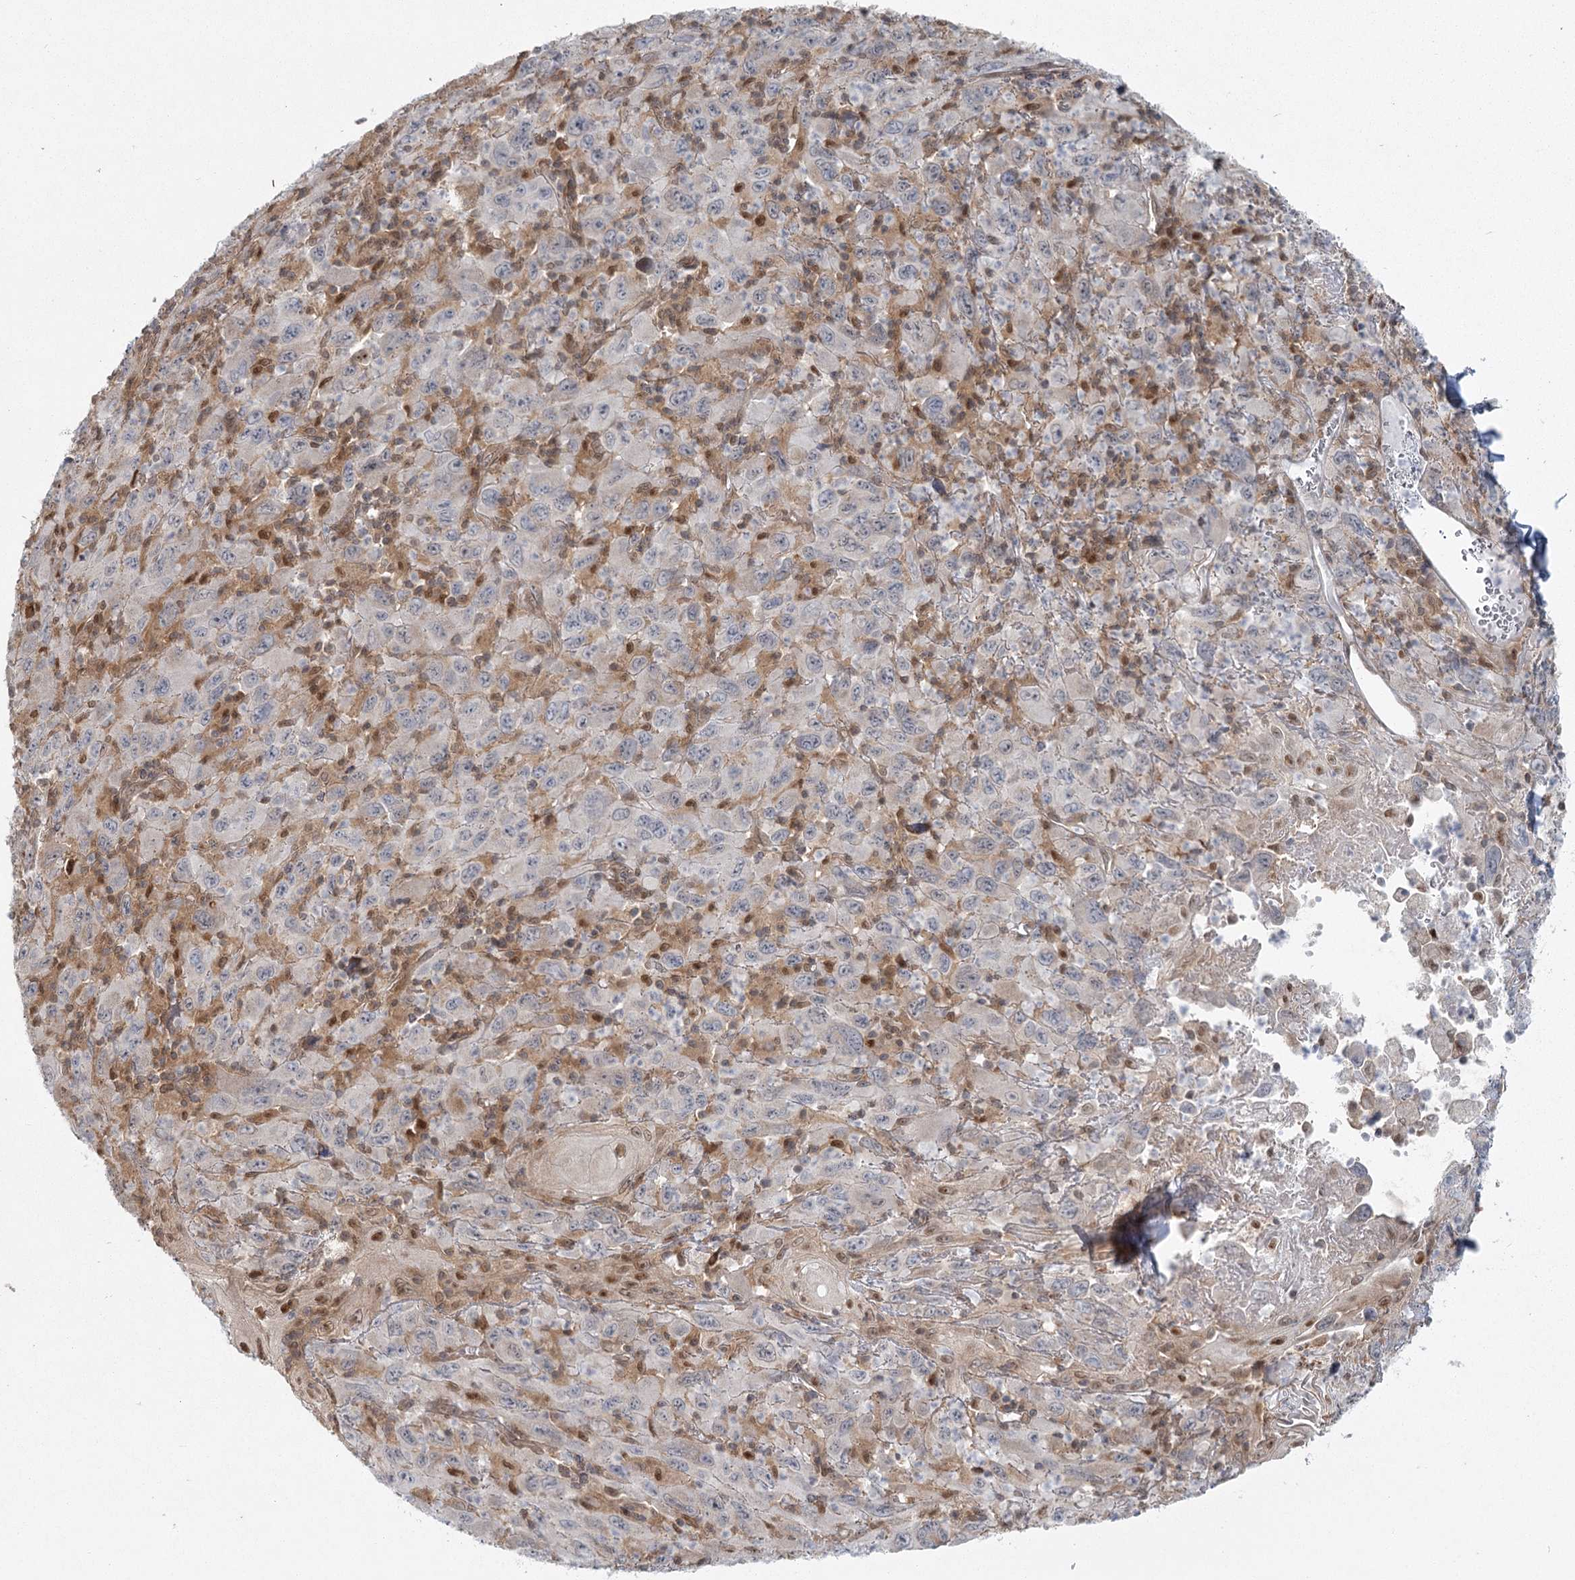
{"staining": {"intensity": "negative", "quantity": "none", "location": "none"}, "tissue": "melanoma", "cell_type": "Tumor cells", "image_type": "cancer", "snomed": [{"axis": "morphology", "description": "Malignant melanoma, Metastatic site"}, {"axis": "topography", "description": "Skin"}], "caption": "This is an immunohistochemistry (IHC) photomicrograph of human malignant melanoma (metastatic site). There is no positivity in tumor cells.", "gene": "THNSL1", "patient": {"sex": "female", "age": 56}}